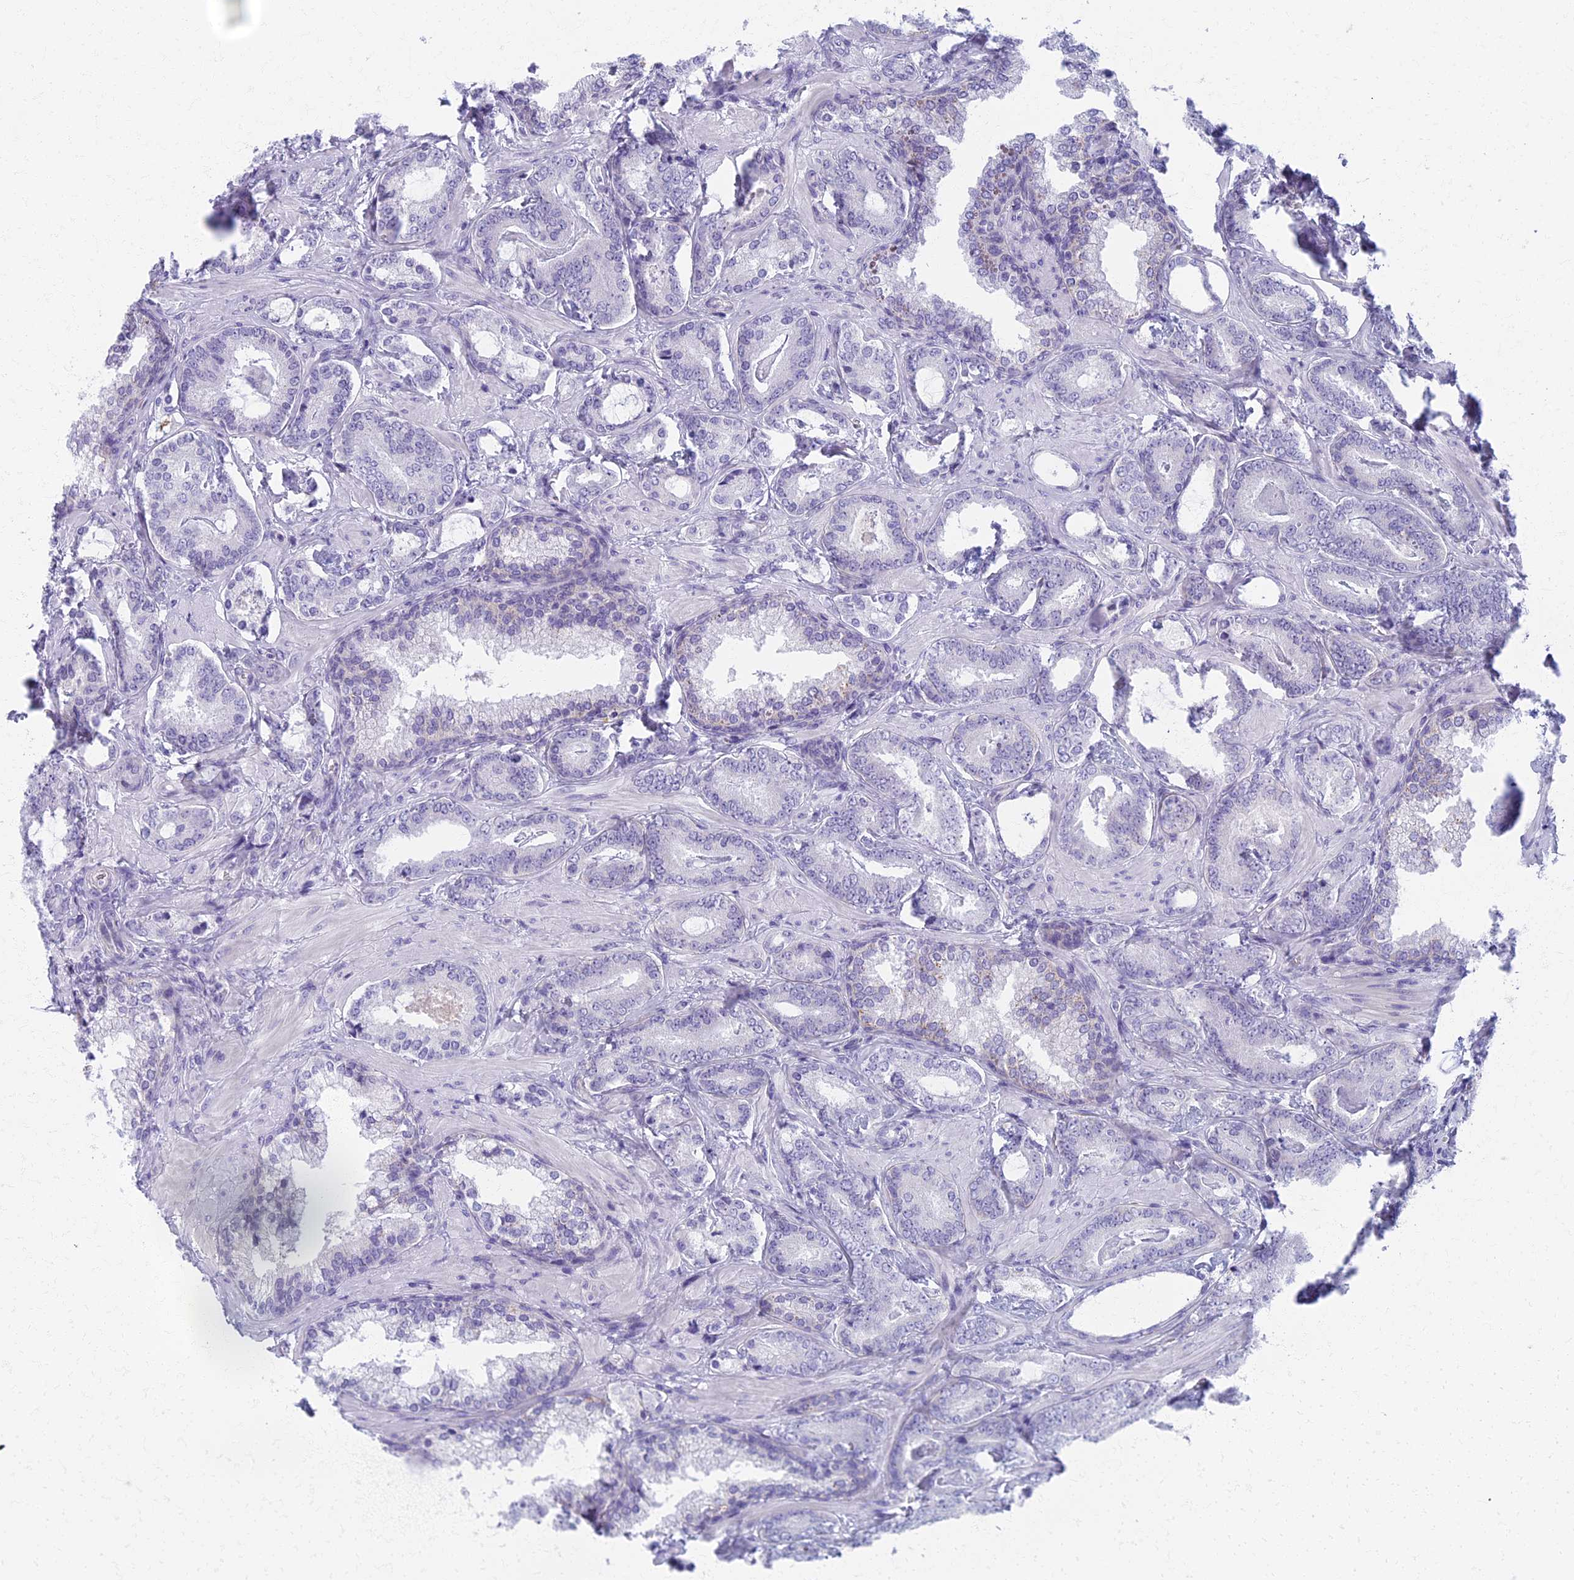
{"staining": {"intensity": "negative", "quantity": "none", "location": "none"}, "tissue": "prostate cancer", "cell_type": "Tumor cells", "image_type": "cancer", "snomed": [{"axis": "morphology", "description": "Adenocarcinoma, Low grade"}, {"axis": "topography", "description": "Prostate"}], "caption": "Prostate cancer was stained to show a protein in brown. There is no significant positivity in tumor cells. Brightfield microscopy of IHC stained with DAB (brown) and hematoxylin (blue), captured at high magnification.", "gene": "AP4E1", "patient": {"sex": "male", "age": 60}}